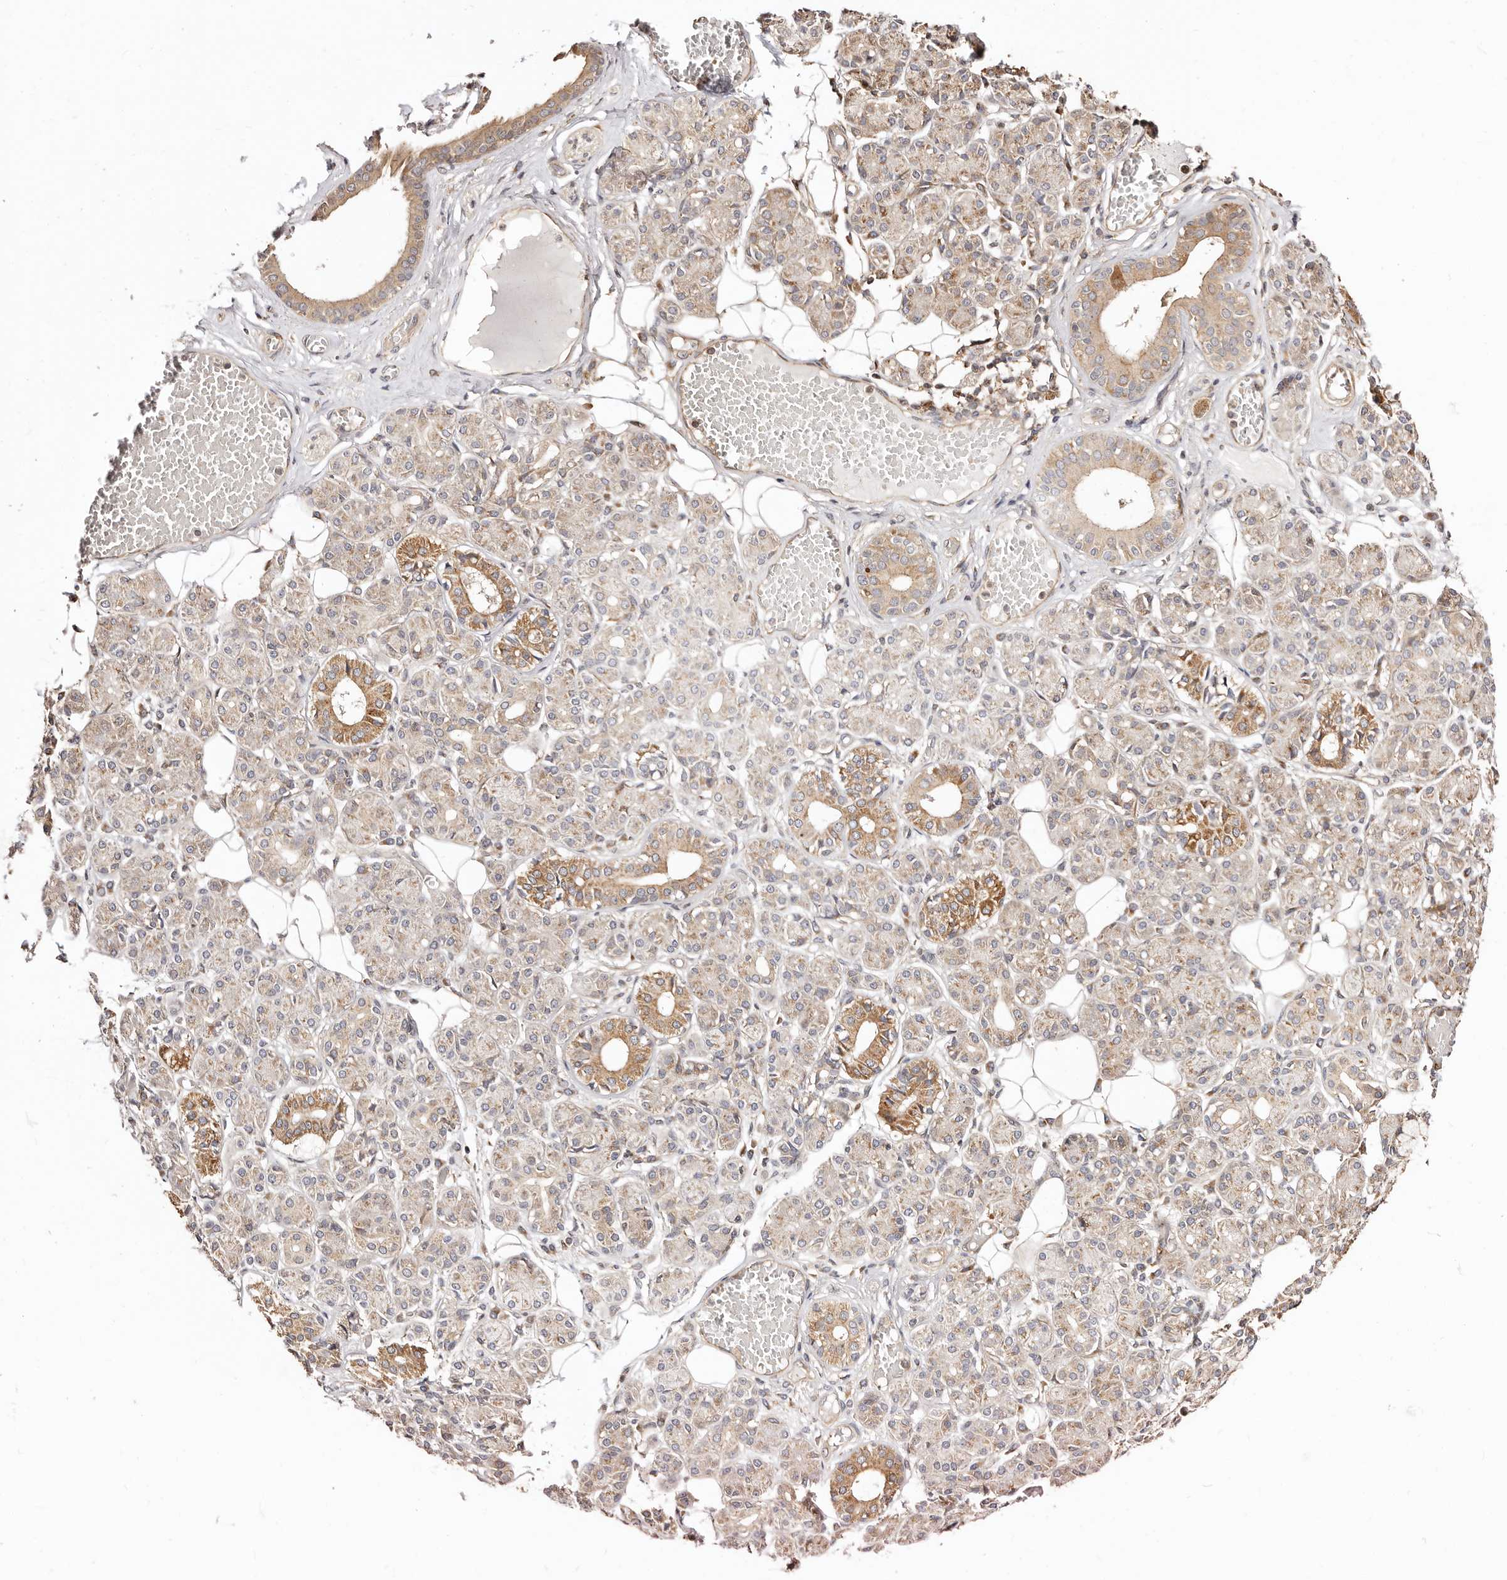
{"staining": {"intensity": "moderate", "quantity": "25%-75%", "location": "cytoplasmic/membranous"}, "tissue": "salivary gland", "cell_type": "Glandular cells", "image_type": "normal", "snomed": [{"axis": "morphology", "description": "Normal tissue, NOS"}, {"axis": "topography", "description": "Salivary gland"}], "caption": "Protein analysis of normal salivary gland demonstrates moderate cytoplasmic/membranous staining in about 25%-75% of glandular cells. (brown staining indicates protein expression, while blue staining denotes nuclei).", "gene": "MAPK1", "patient": {"sex": "male", "age": 63}}